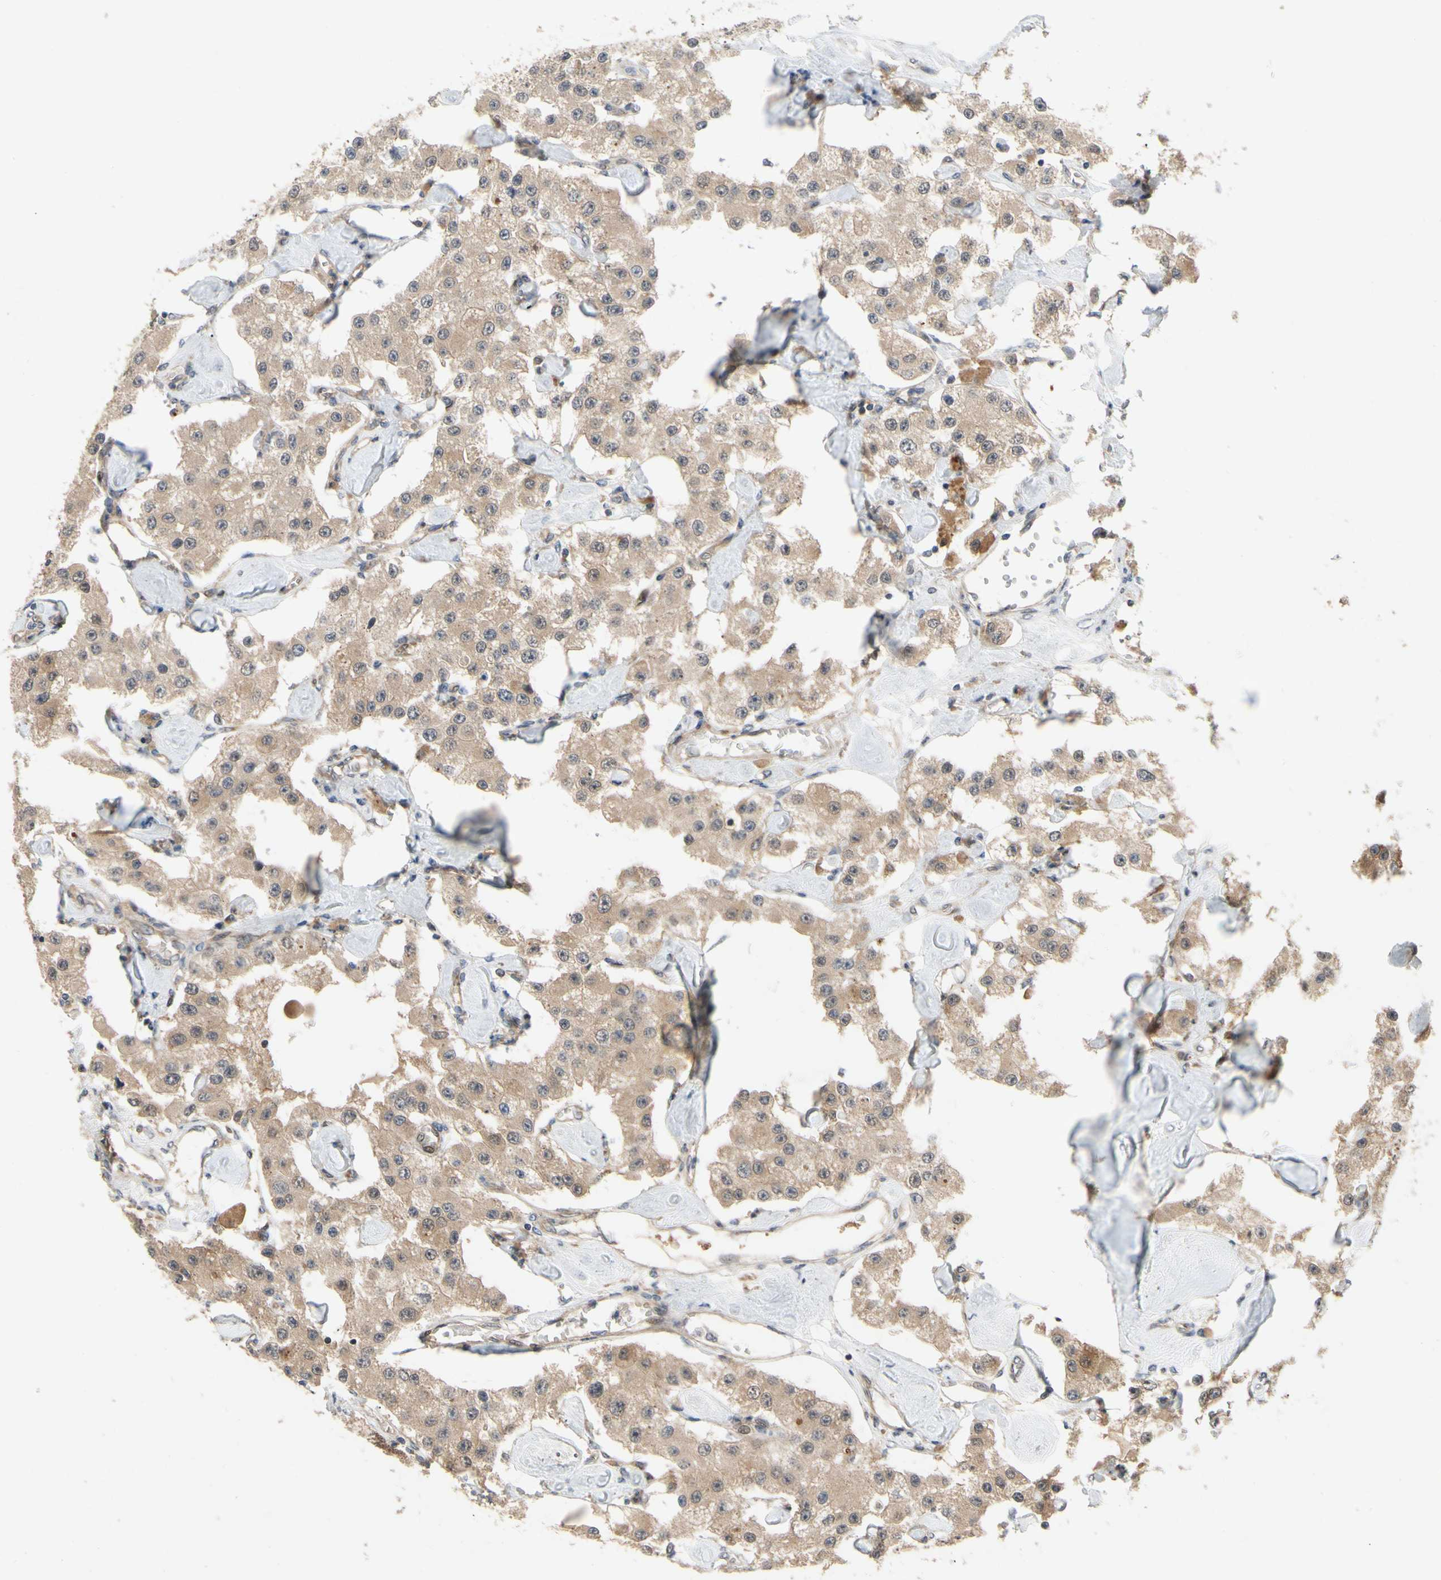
{"staining": {"intensity": "weak", "quantity": ">75%", "location": "cytoplasmic/membranous"}, "tissue": "carcinoid", "cell_type": "Tumor cells", "image_type": "cancer", "snomed": [{"axis": "morphology", "description": "Carcinoid, malignant, NOS"}, {"axis": "topography", "description": "Pancreas"}], "caption": "Carcinoid tissue demonstrates weak cytoplasmic/membranous expression in about >75% of tumor cells, visualized by immunohistochemistry.", "gene": "TDRP", "patient": {"sex": "male", "age": 41}}